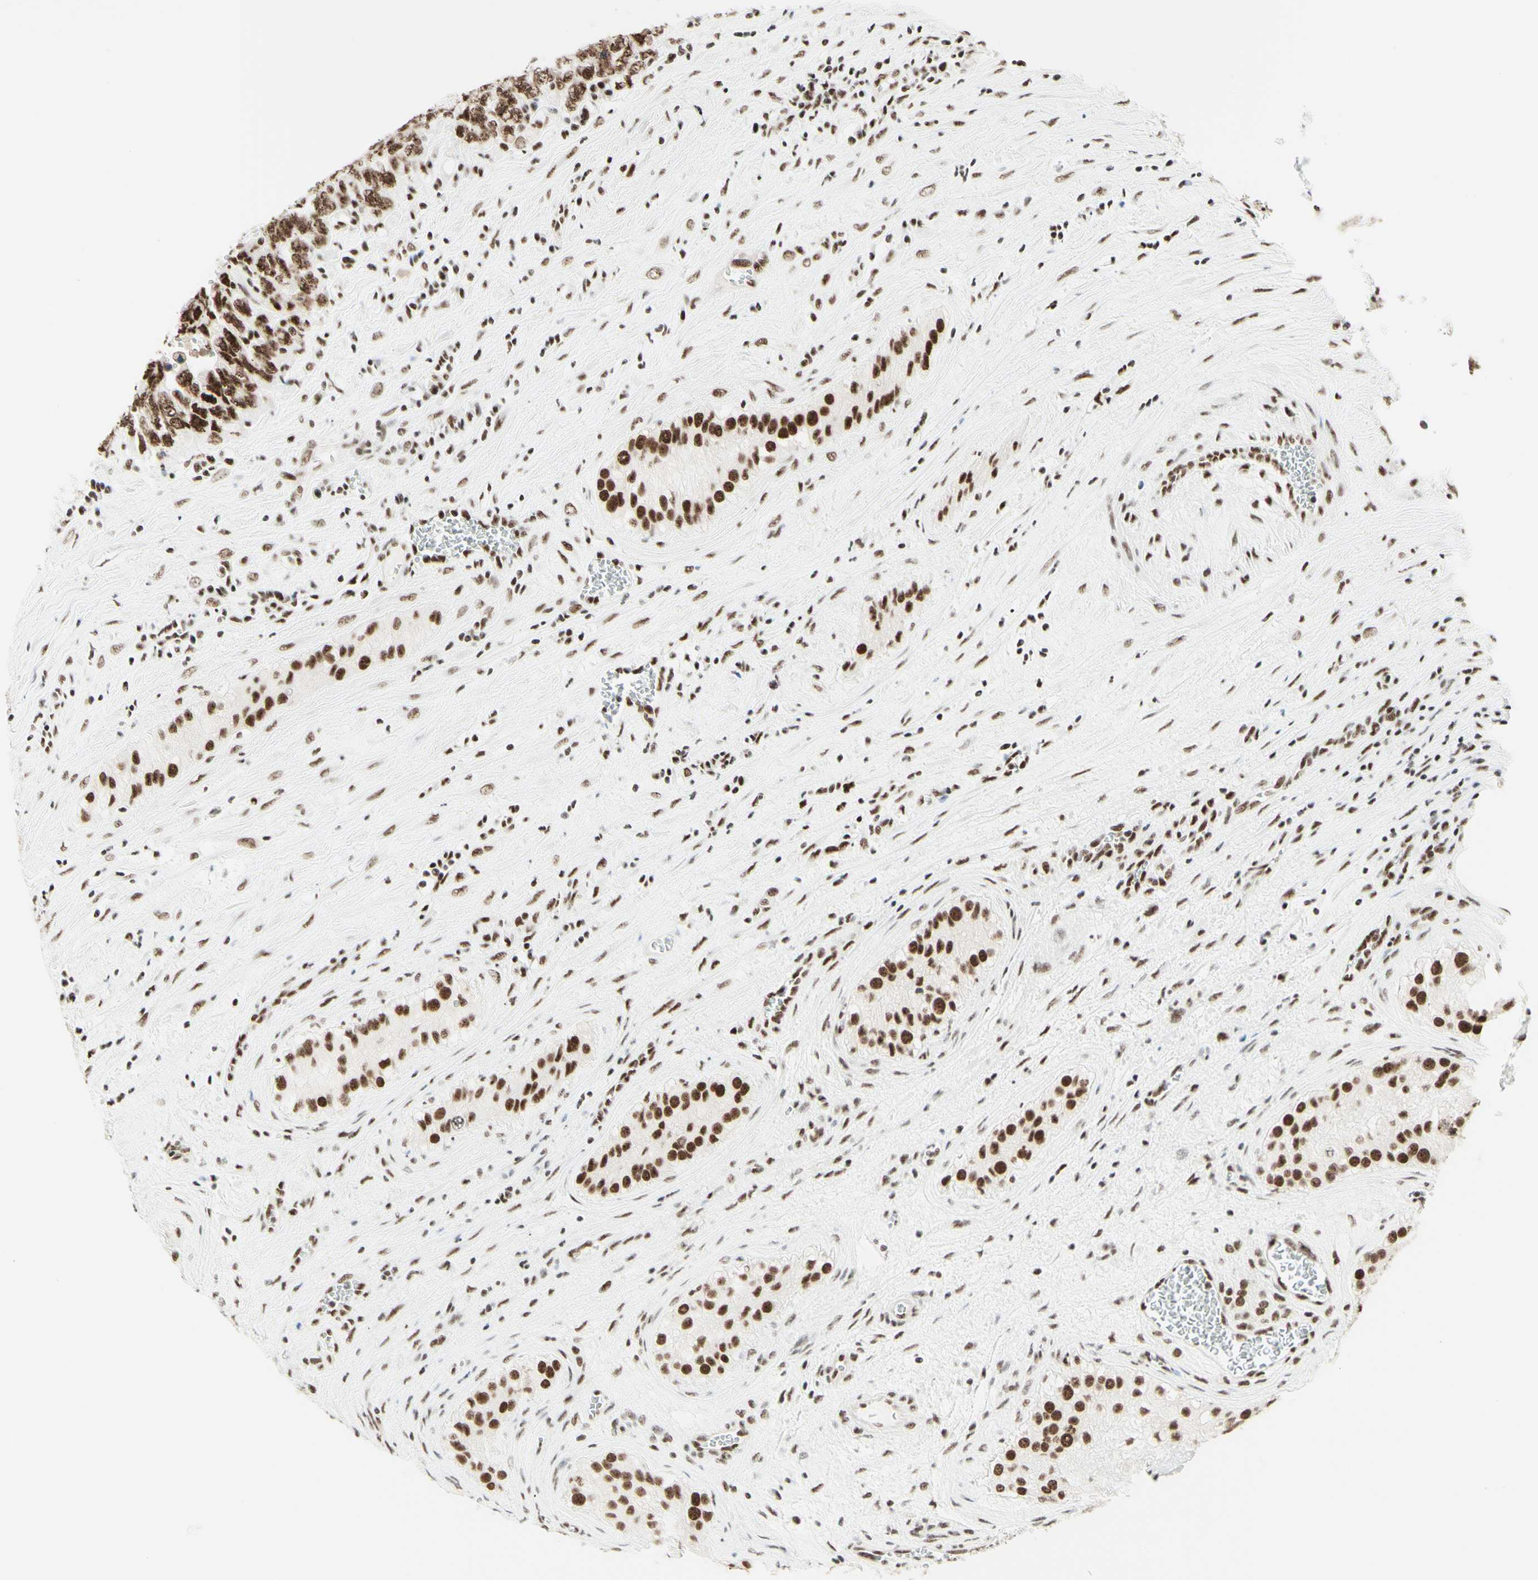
{"staining": {"intensity": "strong", "quantity": ">75%", "location": "nuclear"}, "tissue": "testis cancer", "cell_type": "Tumor cells", "image_type": "cancer", "snomed": [{"axis": "morphology", "description": "Carcinoma, Embryonal, NOS"}, {"axis": "topography", "description": "Testis"}], "caption": "Protein staining demonstrates strong nuclear staining in about >75% of tumor cells in testis embryonal carcinoma. Nuclei are stained in blue.", "gene": "WTAP", "patient": {"sex": "male", "age": 28}}